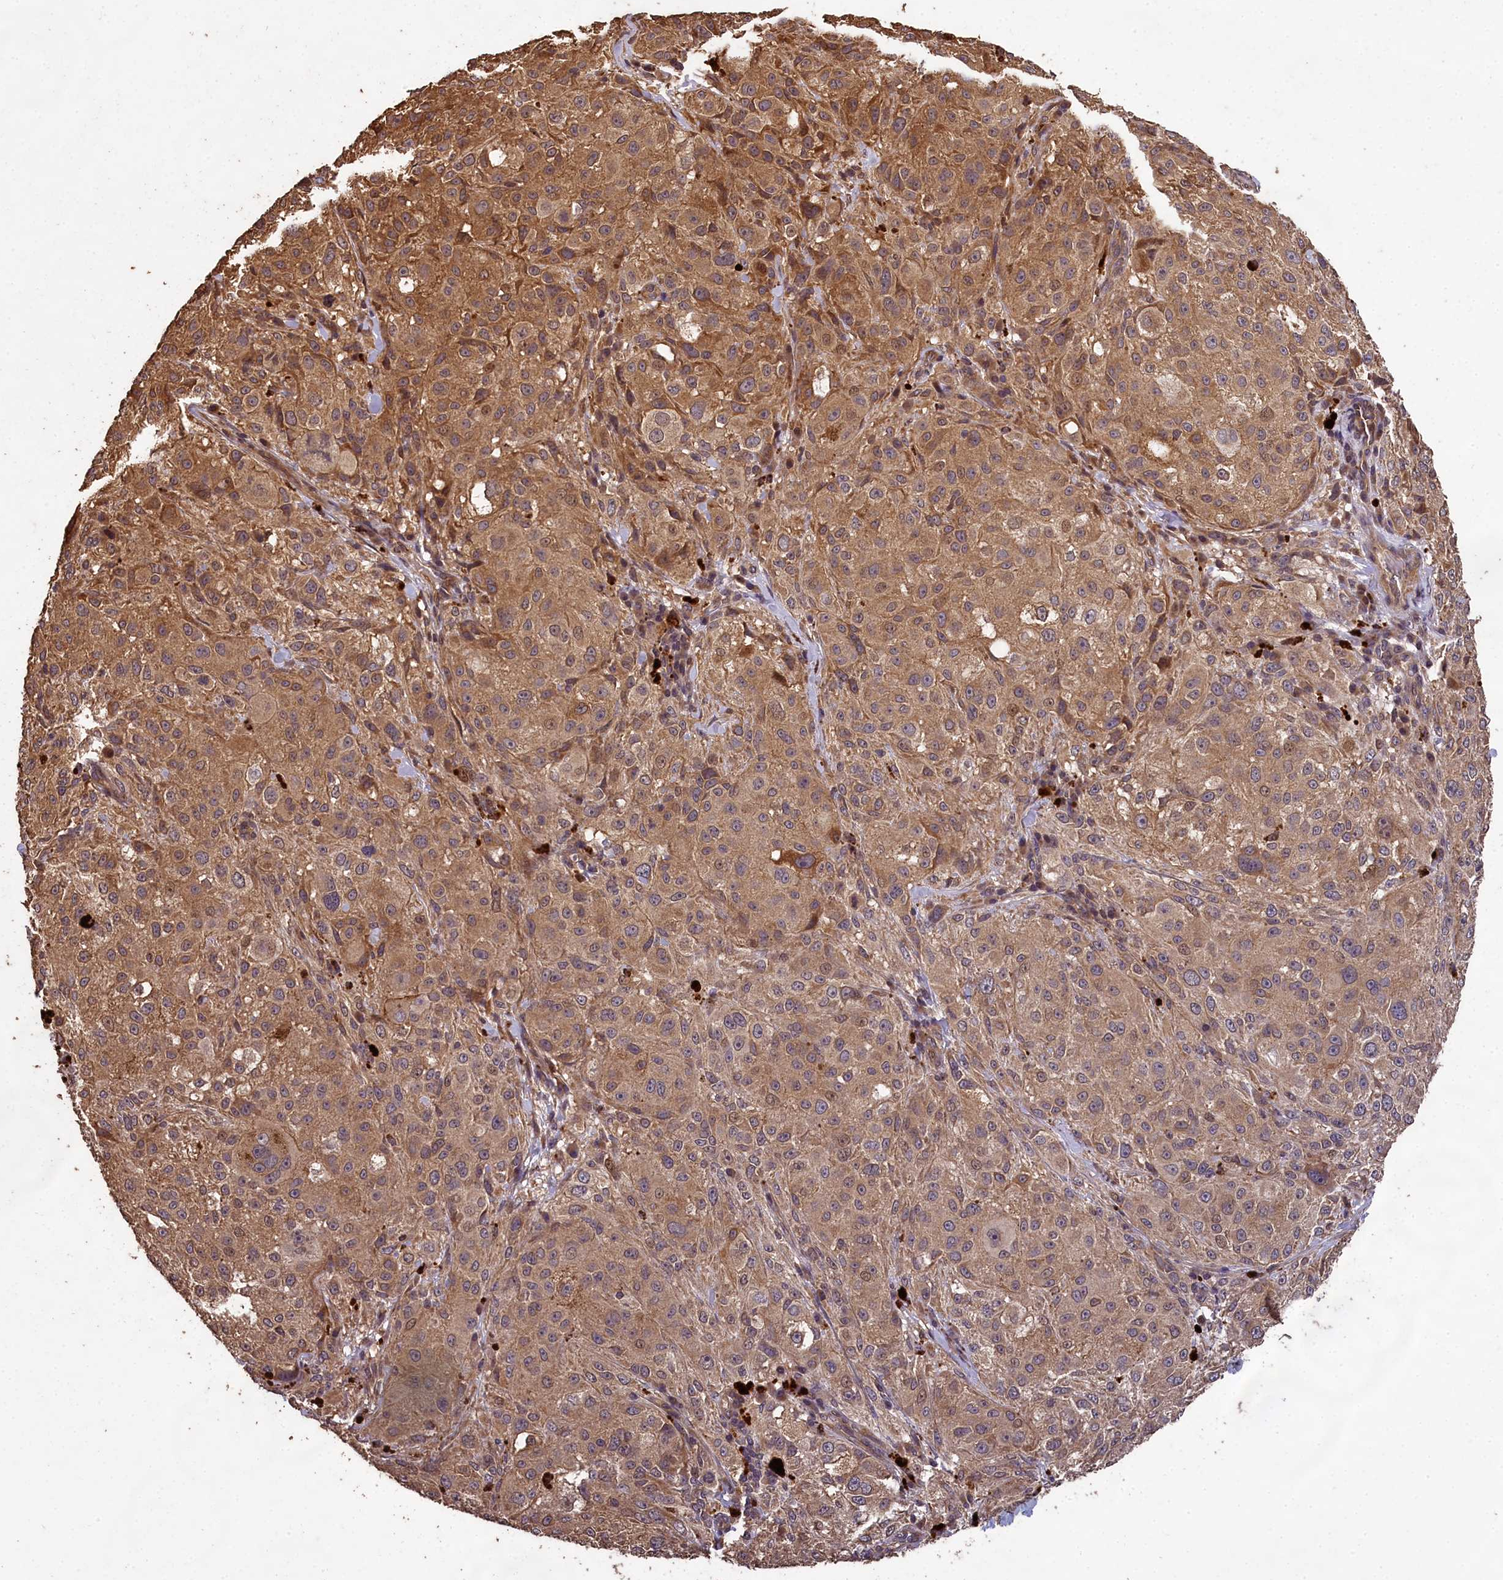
{"staining": {"intensity": "moderate", "quantity": ">75%", "location": "cytoplasmic/membranous"}, "tissue": "melanoma", "cell_type": "Tumor cells", "image_type": "cancer", "snomed": [{"axis": "morphology", "description": "Necrosis, NOS"}, {"axis": "morphology", "description": "Malignant melanoma, NOS"}, {"axis": "topography", "description": "Skin"}], "caption": "DAB immunohistochemical staining of human melanoma exhibits moderate cytoplasmic/membranous protein staining in approximately >75% of tumor cells. The protein is shown in brown color, while the nuclei are stained blue.", "gene": "CHD9", "patient": {"sex": "female", "age": 87}}